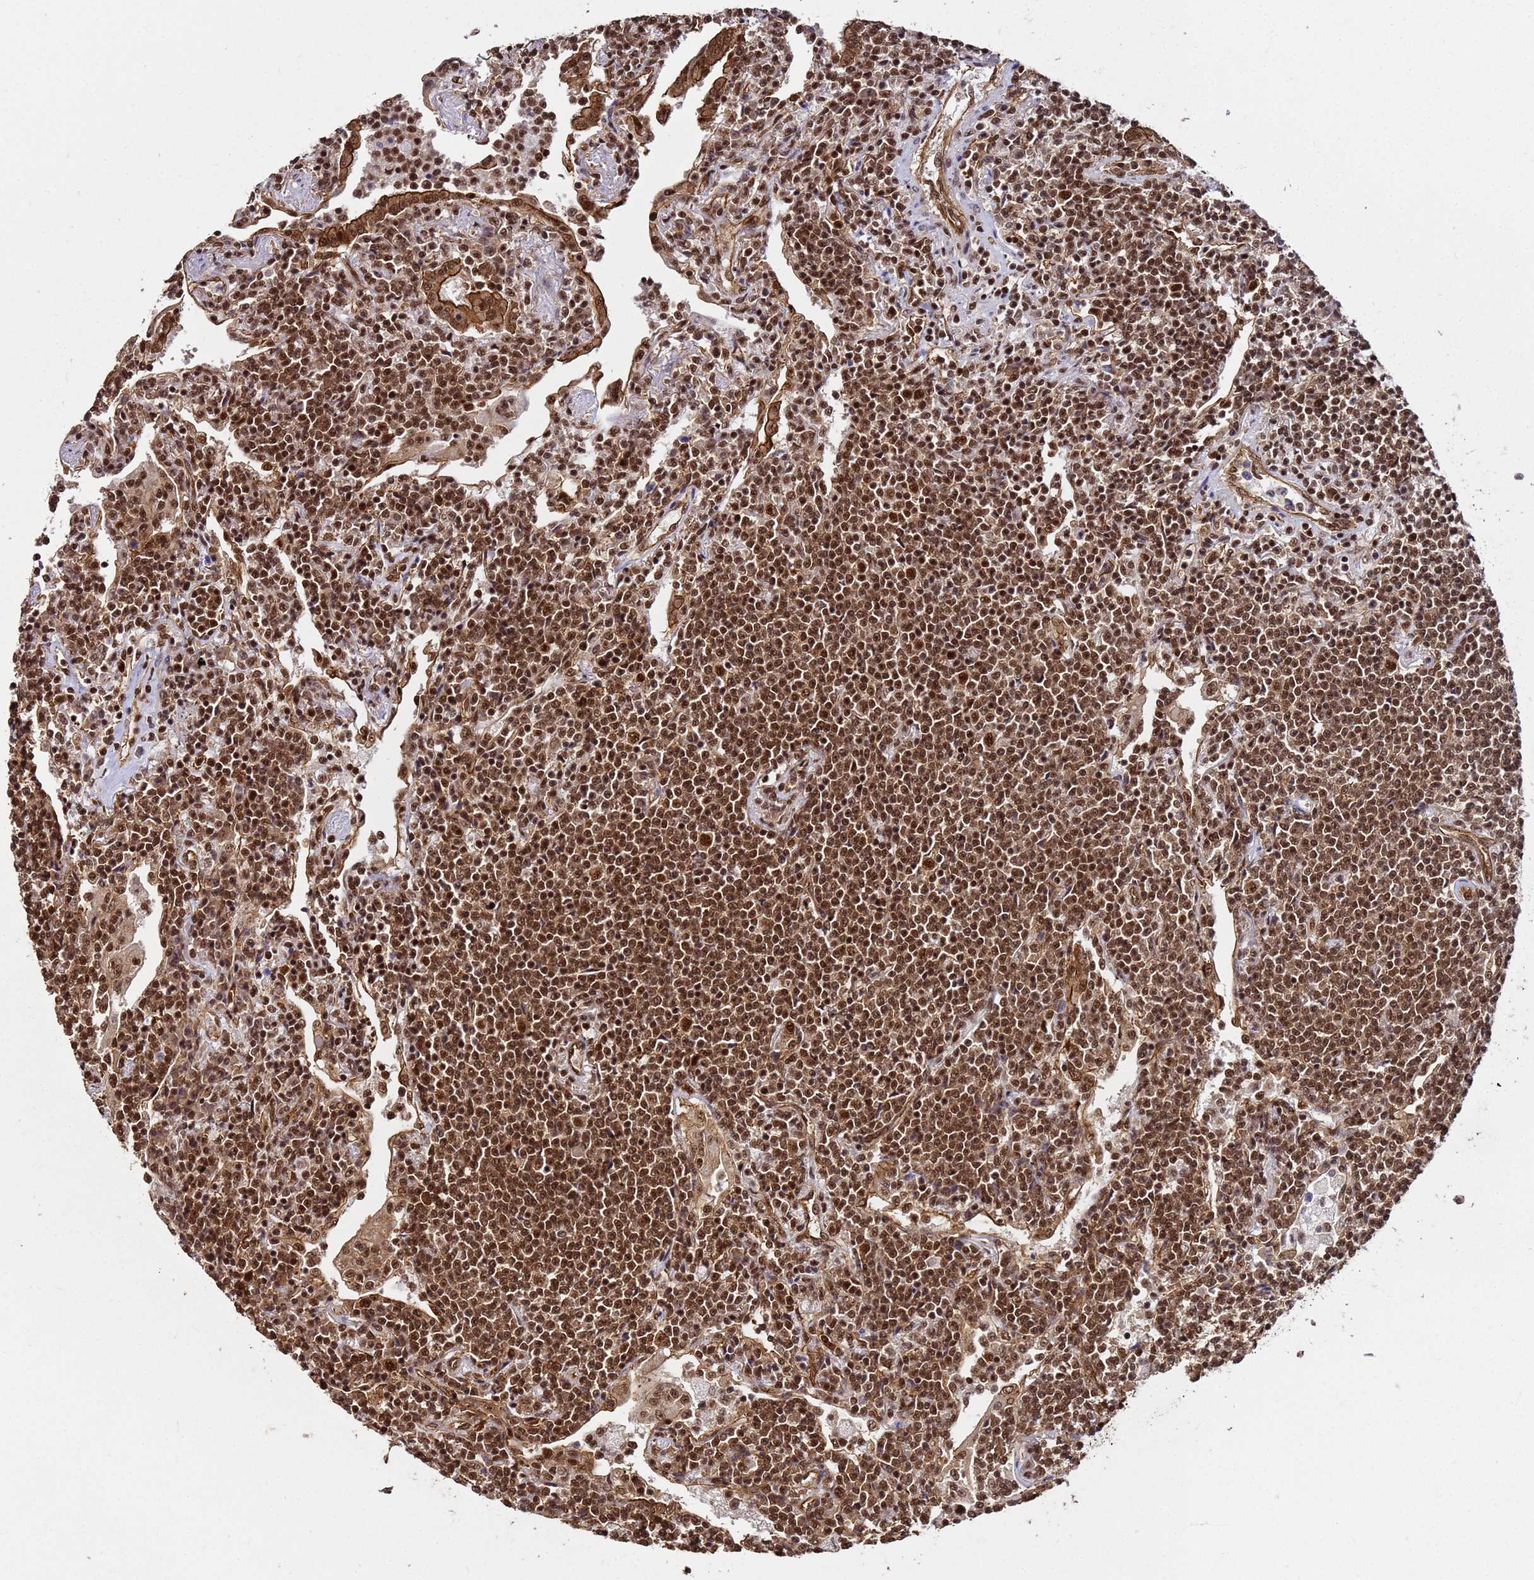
{"staining": {"intensity": "strong", "quantity": ">75%", "location": "cytoplasmic/membranous,nuclear"}, "tissue": "lymphoma", "cell_type": "Tumor cells", "image_type": "cancer", "snomed": [{"axis": "morphology", "description": "Malignant lymphoma, non-Hodgkin's type, Low grade"}, {"axis": "topography", "description": "Lung"}], "caption": "Strong cytoplasmic/membranous and nuclear protein staining is seen in about >75% of tumor cells in low-grade malignant lymphoma, non-Hodgkin's type. The protein is stained brown, and the nuclei are stained in blue (DAB IHC with brightfield microscopy, high magnification).", "gene": "SYF2", "patient": {"sex": "female", "age": 71}}